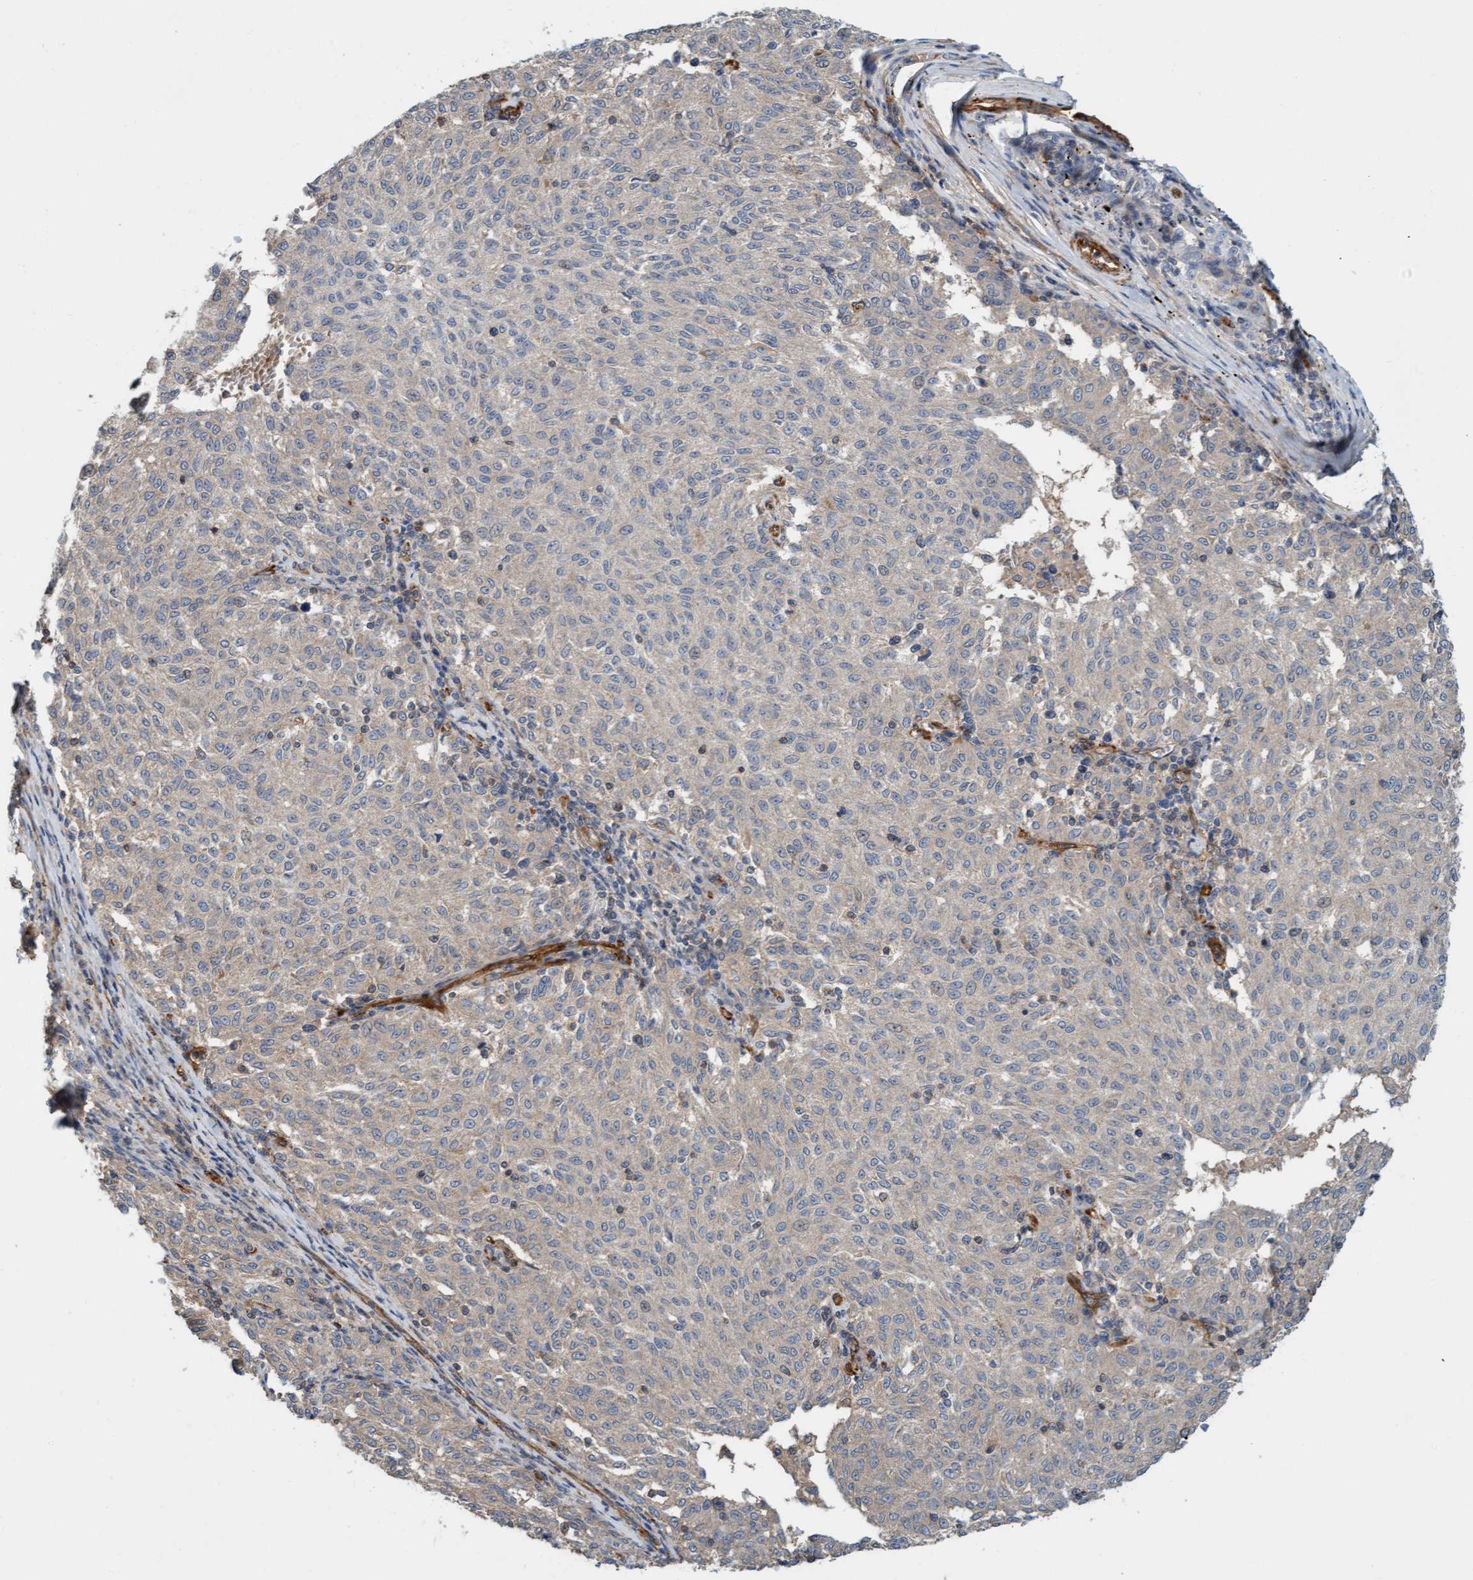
{"staining": {"intensity": "negative", "quantity": "none", "location": "none"}, "tissue": "melanoma", "cell_type": "Tumor cells", "image_type": "cancer", "snomed": [{"axis": "morphology", "description": "Malignant melanoma, NOS"}, {"axis": "topography", "description": "Skin"}], "caption": "This is a histopathology image of immunohistochemistry staining of malignant melanoma, which shows no positivity in tumor cells.", "gene": "FMNL3", "patient": {"sex": "female", "age": 72}}